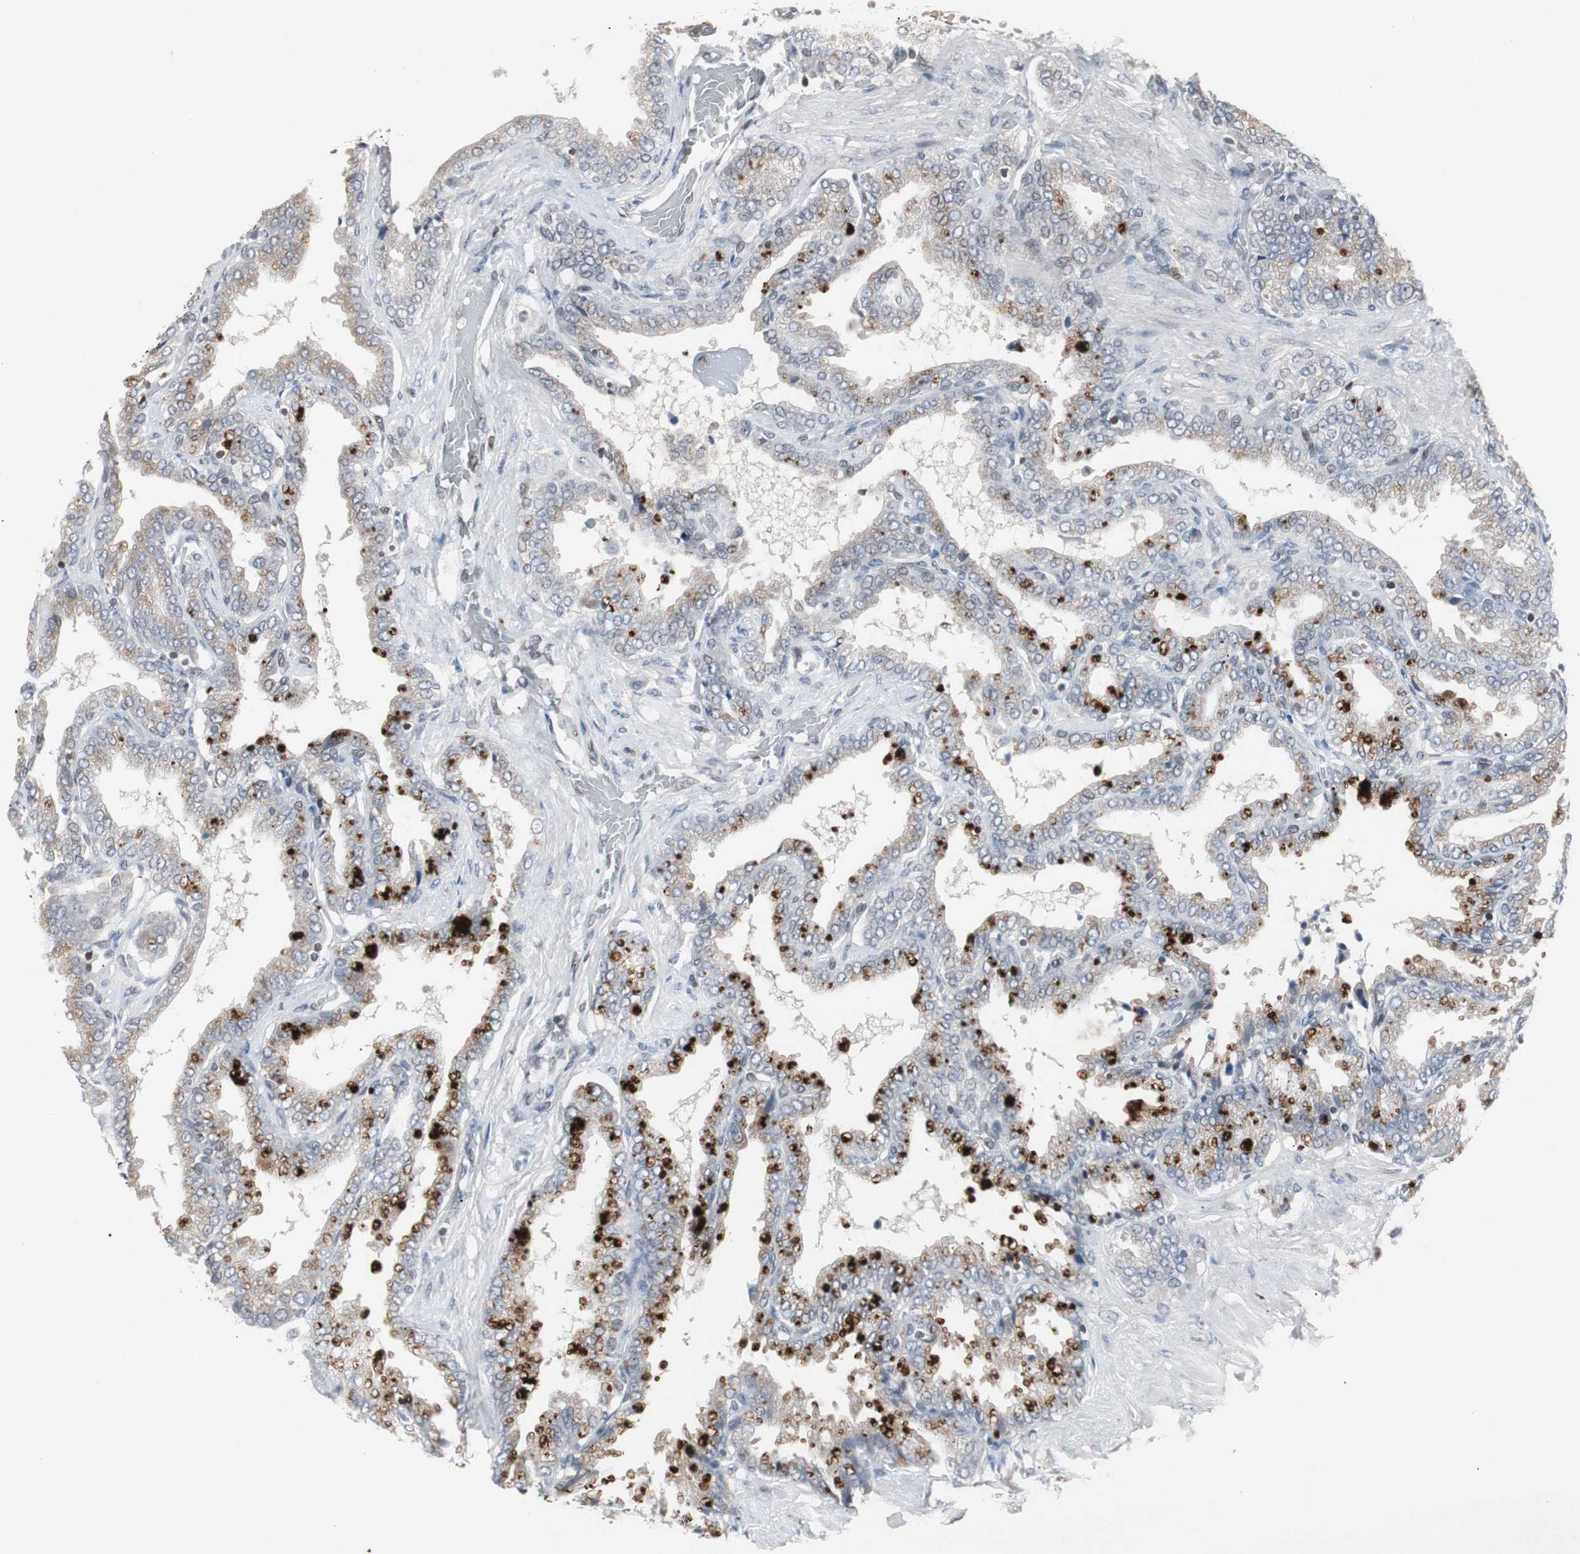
{"staining": {"intensity": "strong", "quantity": "25%-75%", "location": "cytoplasmic/membranous"}, "tissue": "seminal vesicle", "cell_type": "Glandular cells", "image_type": "normal", "snomed": [{"axis": "morphology", "description": "Normal tissue, NOS"}, {"axis": "topography", "description": "Seminal veicle"}], "caption": "Seminal vesicle stained with DAB (3,3'-diaminobenzidine) IHC shows high levels of strong cytoplasmic/membranous staining in about 25%-75% of glandular cells.", "gene": "ZNF396", "patient": {"sex": "male", "age": 46}}